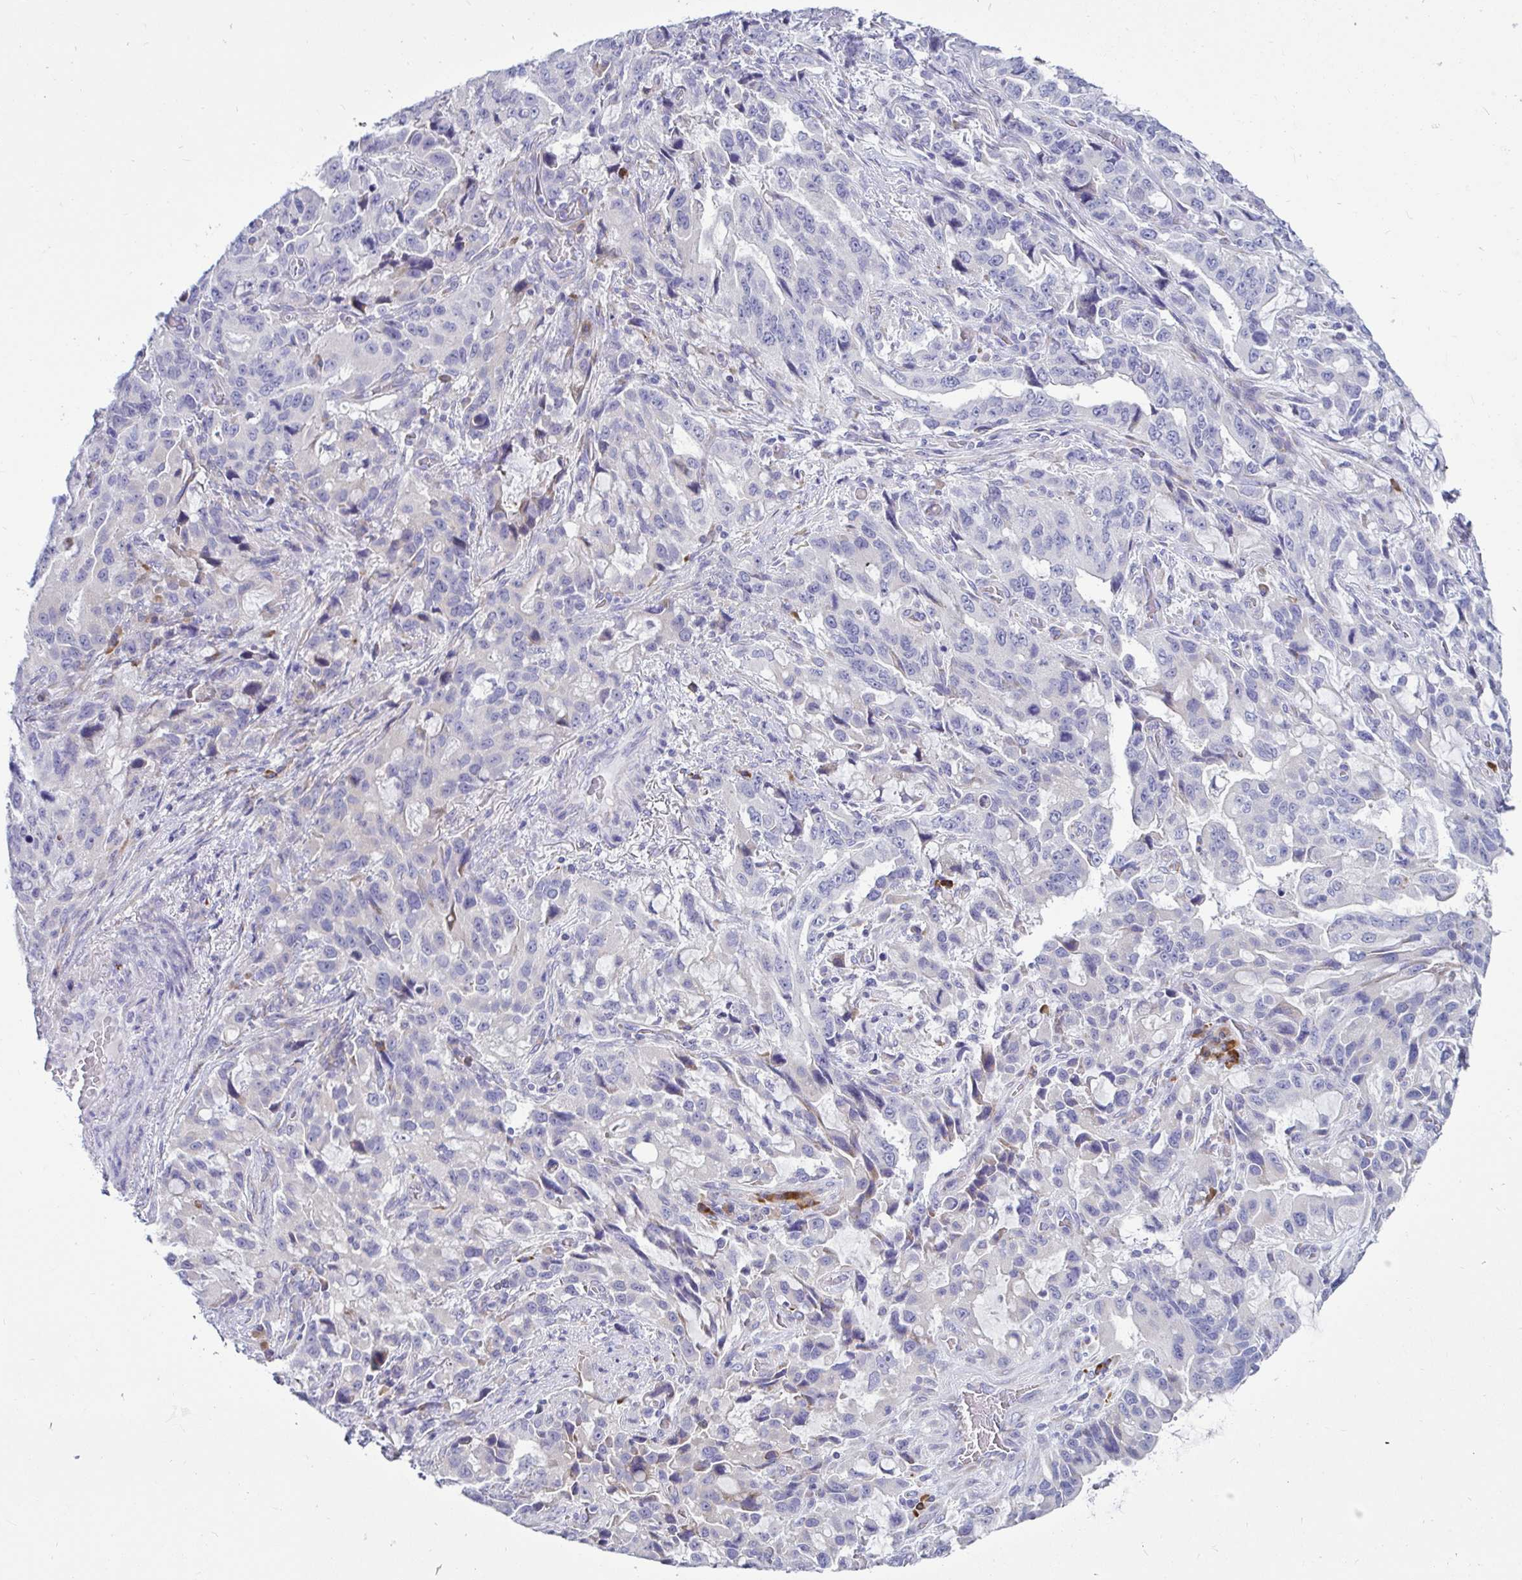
{"staining": {"intensity": "negative", "quantity": "none", "location": "none"}, "tissue": "stomach cancer", "cell_type": "Tumor cells", "image_type": "cancer", "snomed": [{"axis": "morphology", "description": "Adenocarcinoma, NOS"}, {"axis": "topography", "description": "Stomach, upper"}], "caption": "A high-resolution micrograph shows immunohistochemistry staining of stomach cancer, which reveals no significant positivity in tumor cells.", "gene": "TFPI2", "patient": {"sex": "male", "age": 85}}